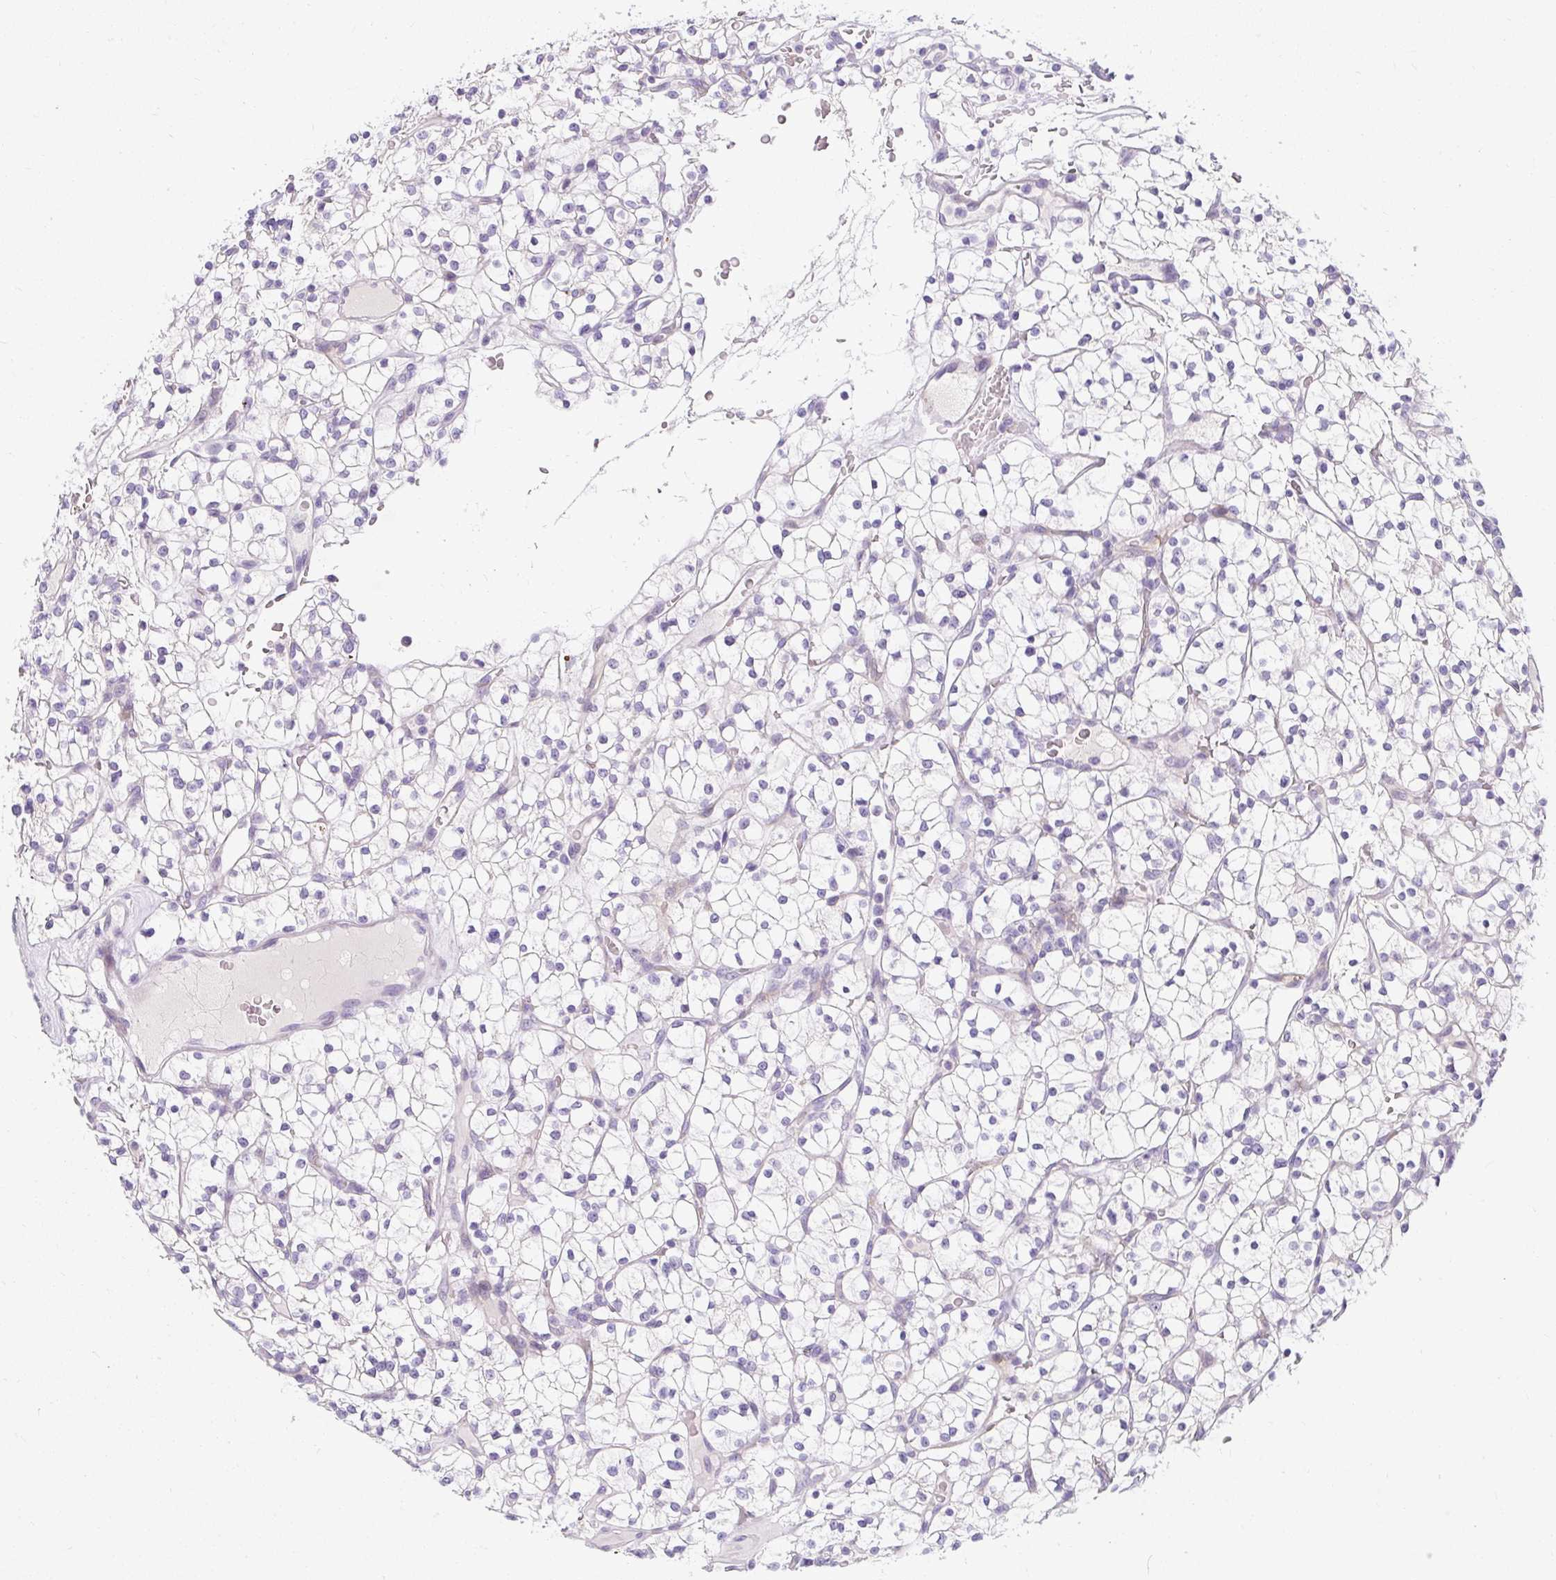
{"staining": {"intensity": "negative", "quantity": "none", "location": "none"}, "tissue": "renal cancer", "cell_type": "Tumor cells", "image_type": "cancer", "snomed": [{"axis": "morphology", "description": "Adenocarcinoma, NOS"}, {"axis": "topography", "description": "Kidney"}], "caption": "Immunohistochemistry micrograph of neoplastic tissue: human renal adenocarcinoma stained with DAB reveals no significant protein expression in tumor cells. (DAB immunohistochemistry (IHC) with hematoxylin counter stain).", "gene": "DTX4", "patient": {"sex": "female", "age": 64}}